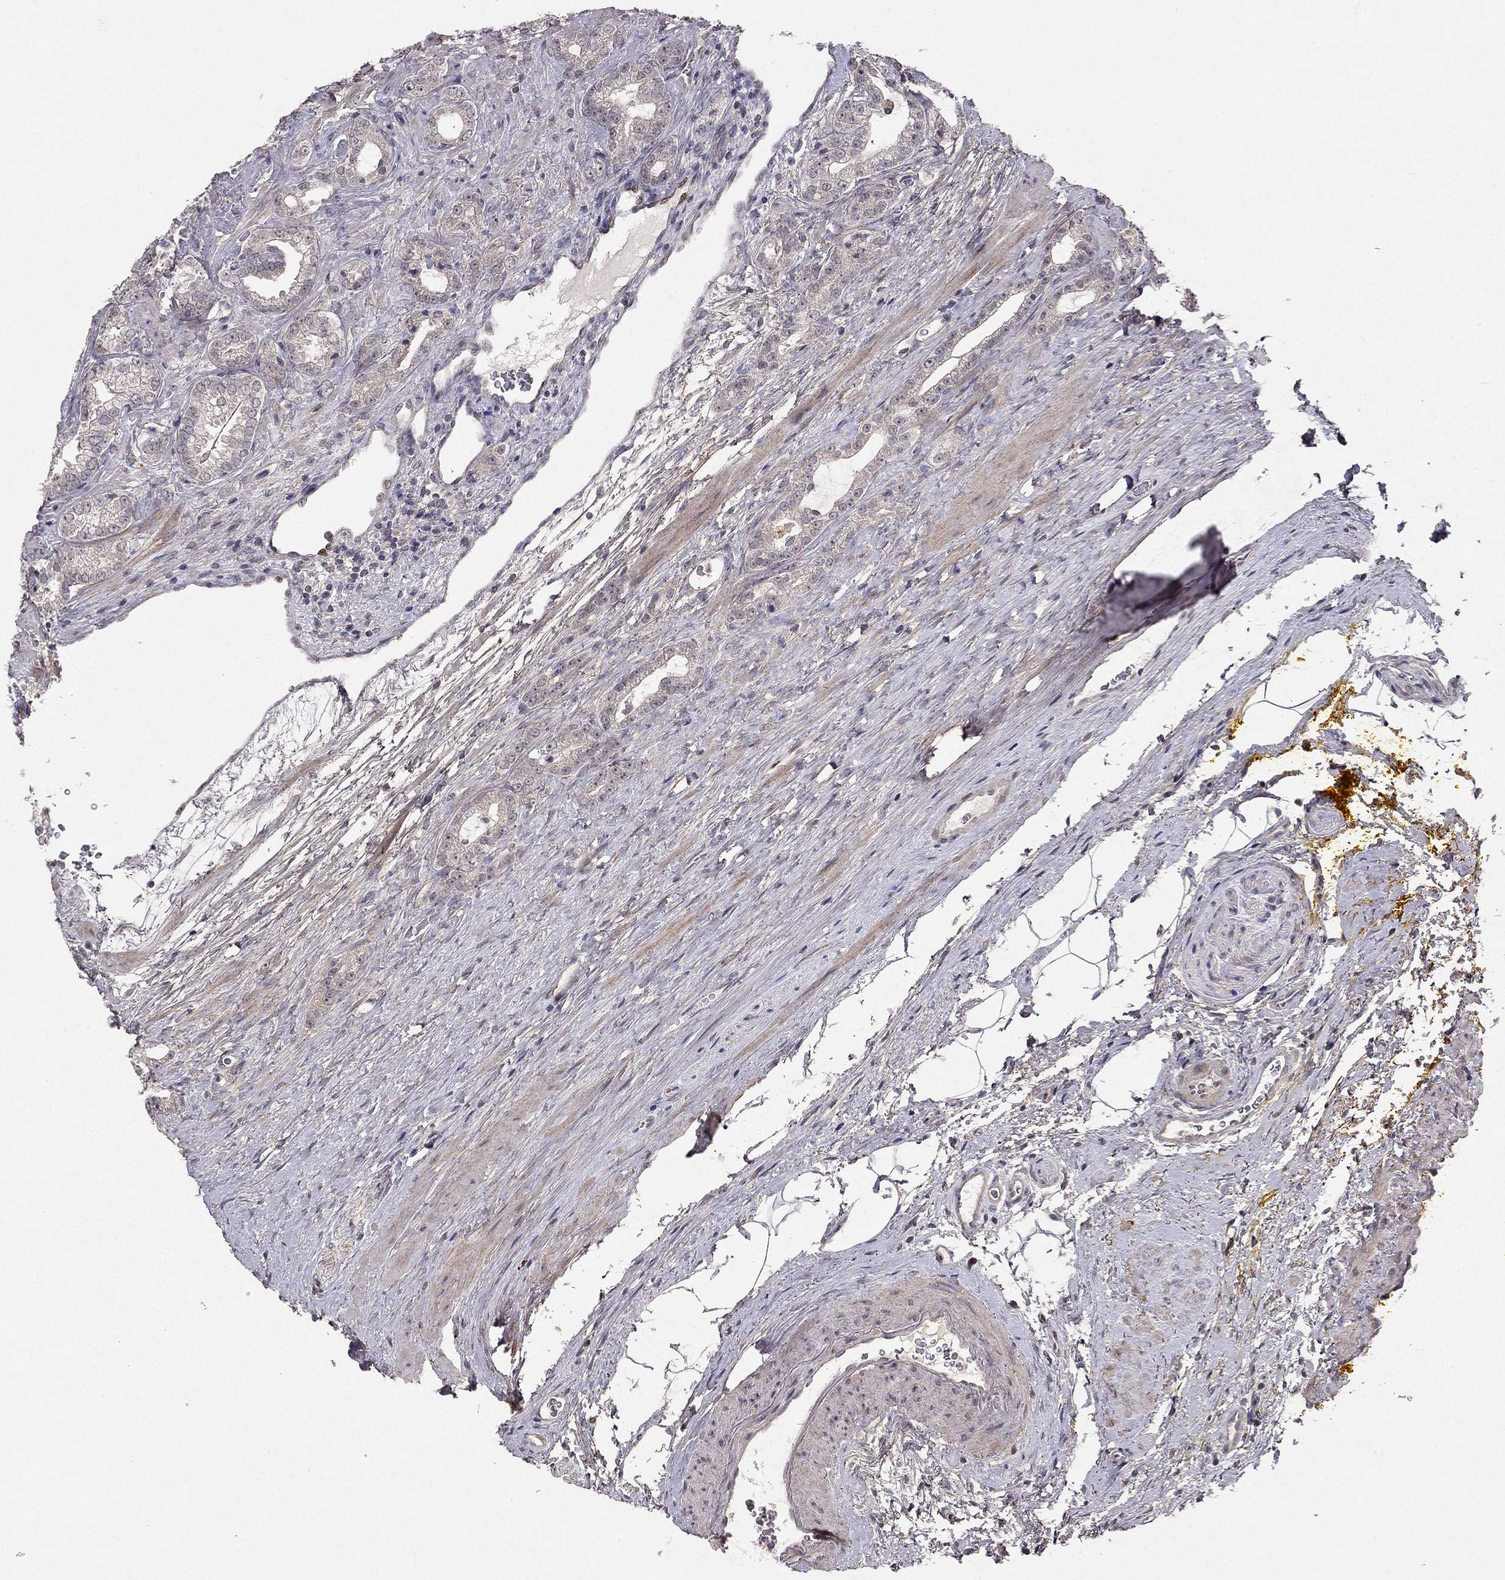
{"staining": {"intensity": "negative", "quantity": "none", "location": "none"}, "tissue": "prostate cancer", "cell_type": "Tumor cells", "image_type": "cancer", "snomed": [{"axis": "morphology", "description": "Adenocarcinoma, NOS"}, {"axis": "topography", "description": "Prostate"}], "caption": "Prostate cancer (adenocarcinoma) was stained to show a protein in brown. There is no significant positivity in tumor cells.", "gene": "ESR2", "patient": {"sex": "male", "age": 67}}